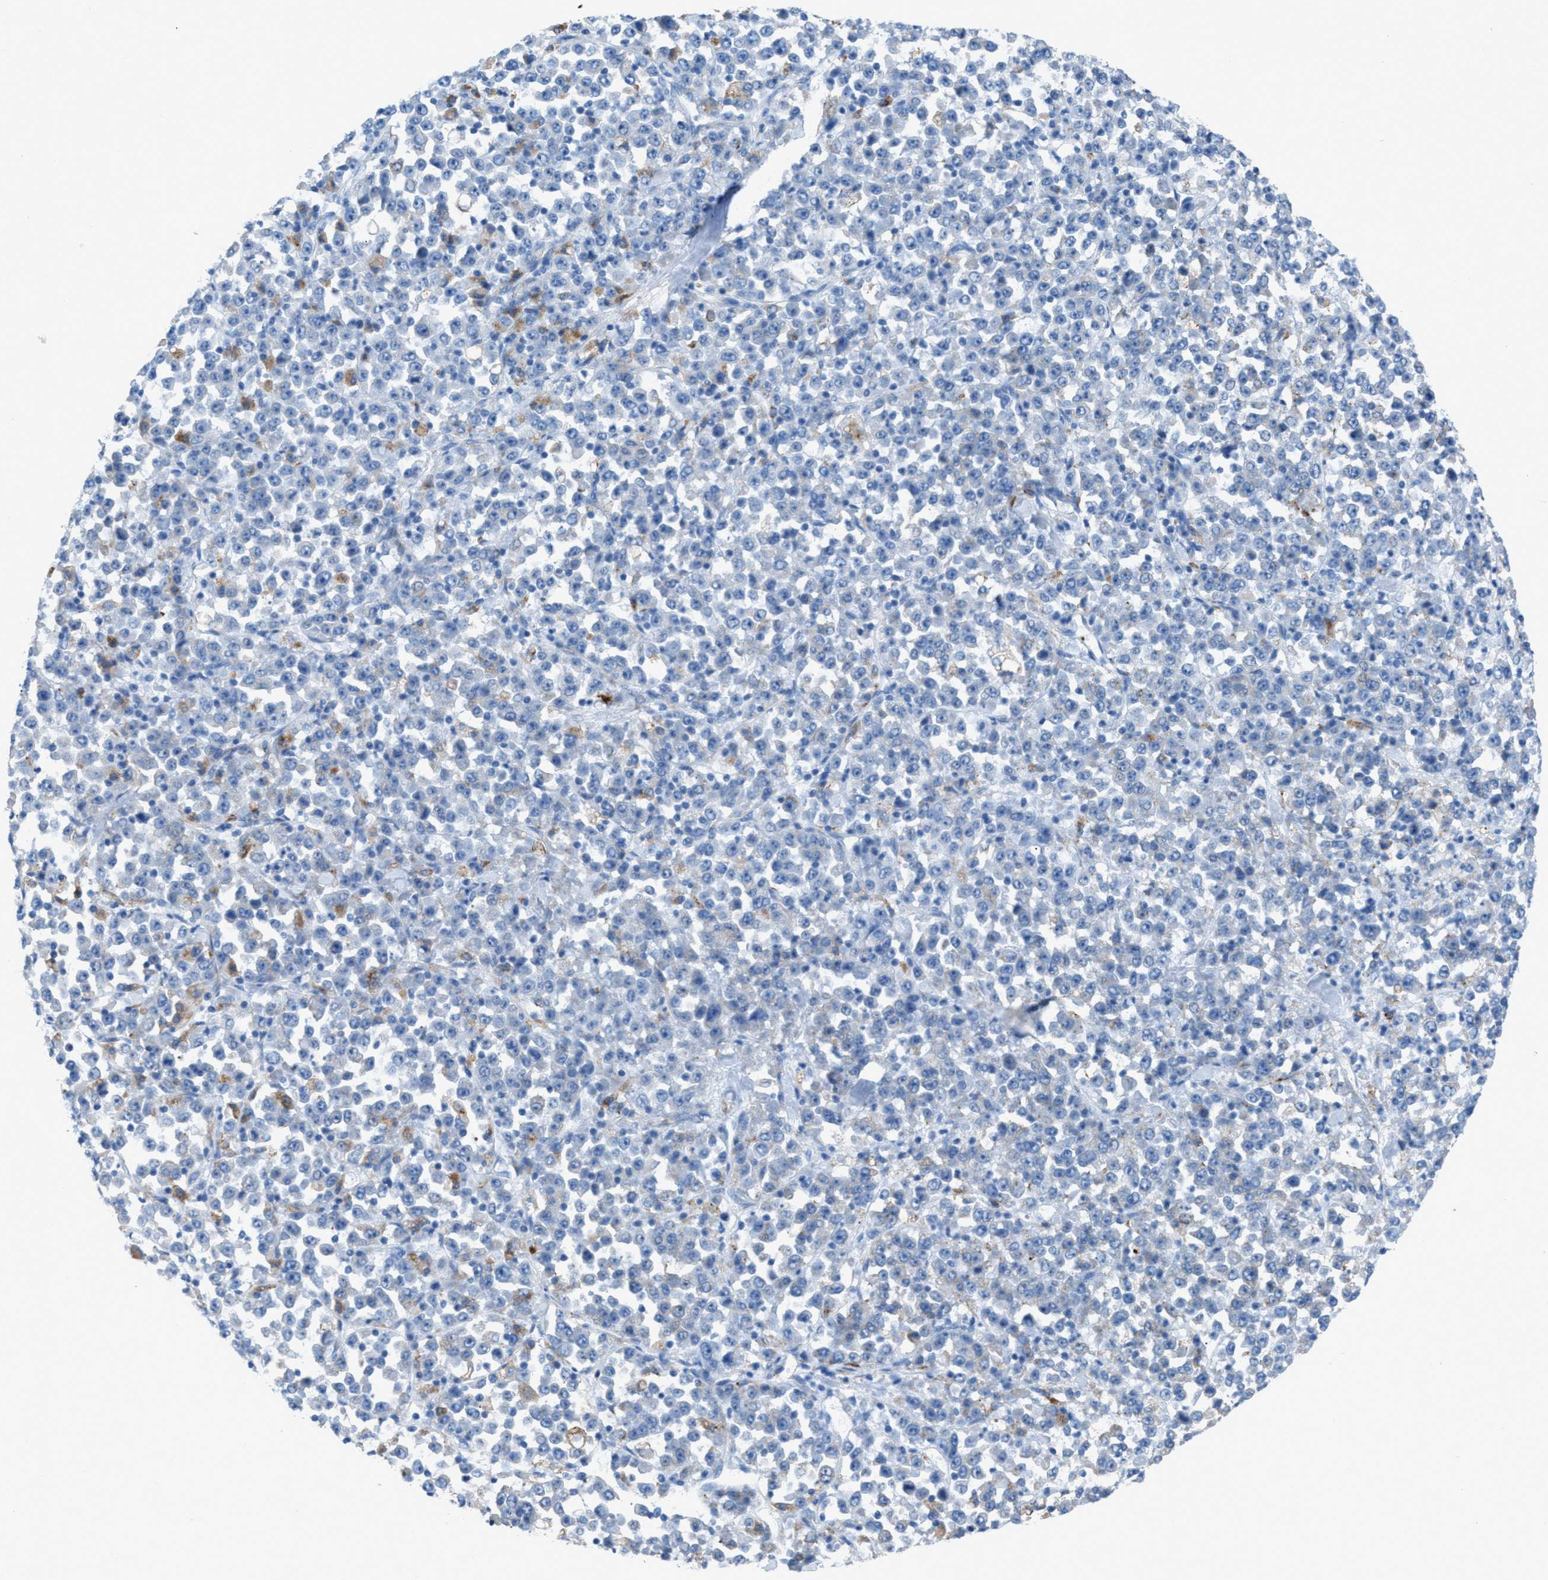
{"staining": {"intensity": "negative", "quantity": "none", "location": "none"}, "tissue": "stomach cancer", "cell_type": "Tumor cells", "image_type": "cancer", "snomed": [{"axis": "morphology", "description": "Normal tissue, NOS"}, {"axis": "morphology", "description": "Adenocarcinoma, NOS"}, {"axis": "topography", "description": "Stomach, upper"}, {"axis": "topography", "description": "Stomach"}], "caption": "IHC micrograph of neoplastic tissue: human adenocarcinoma (stomach) stained with DAB shows no significant protein staining in tumor cells.", "gene": "CD1B", "patient": {"sex": "male", "age": 59}}